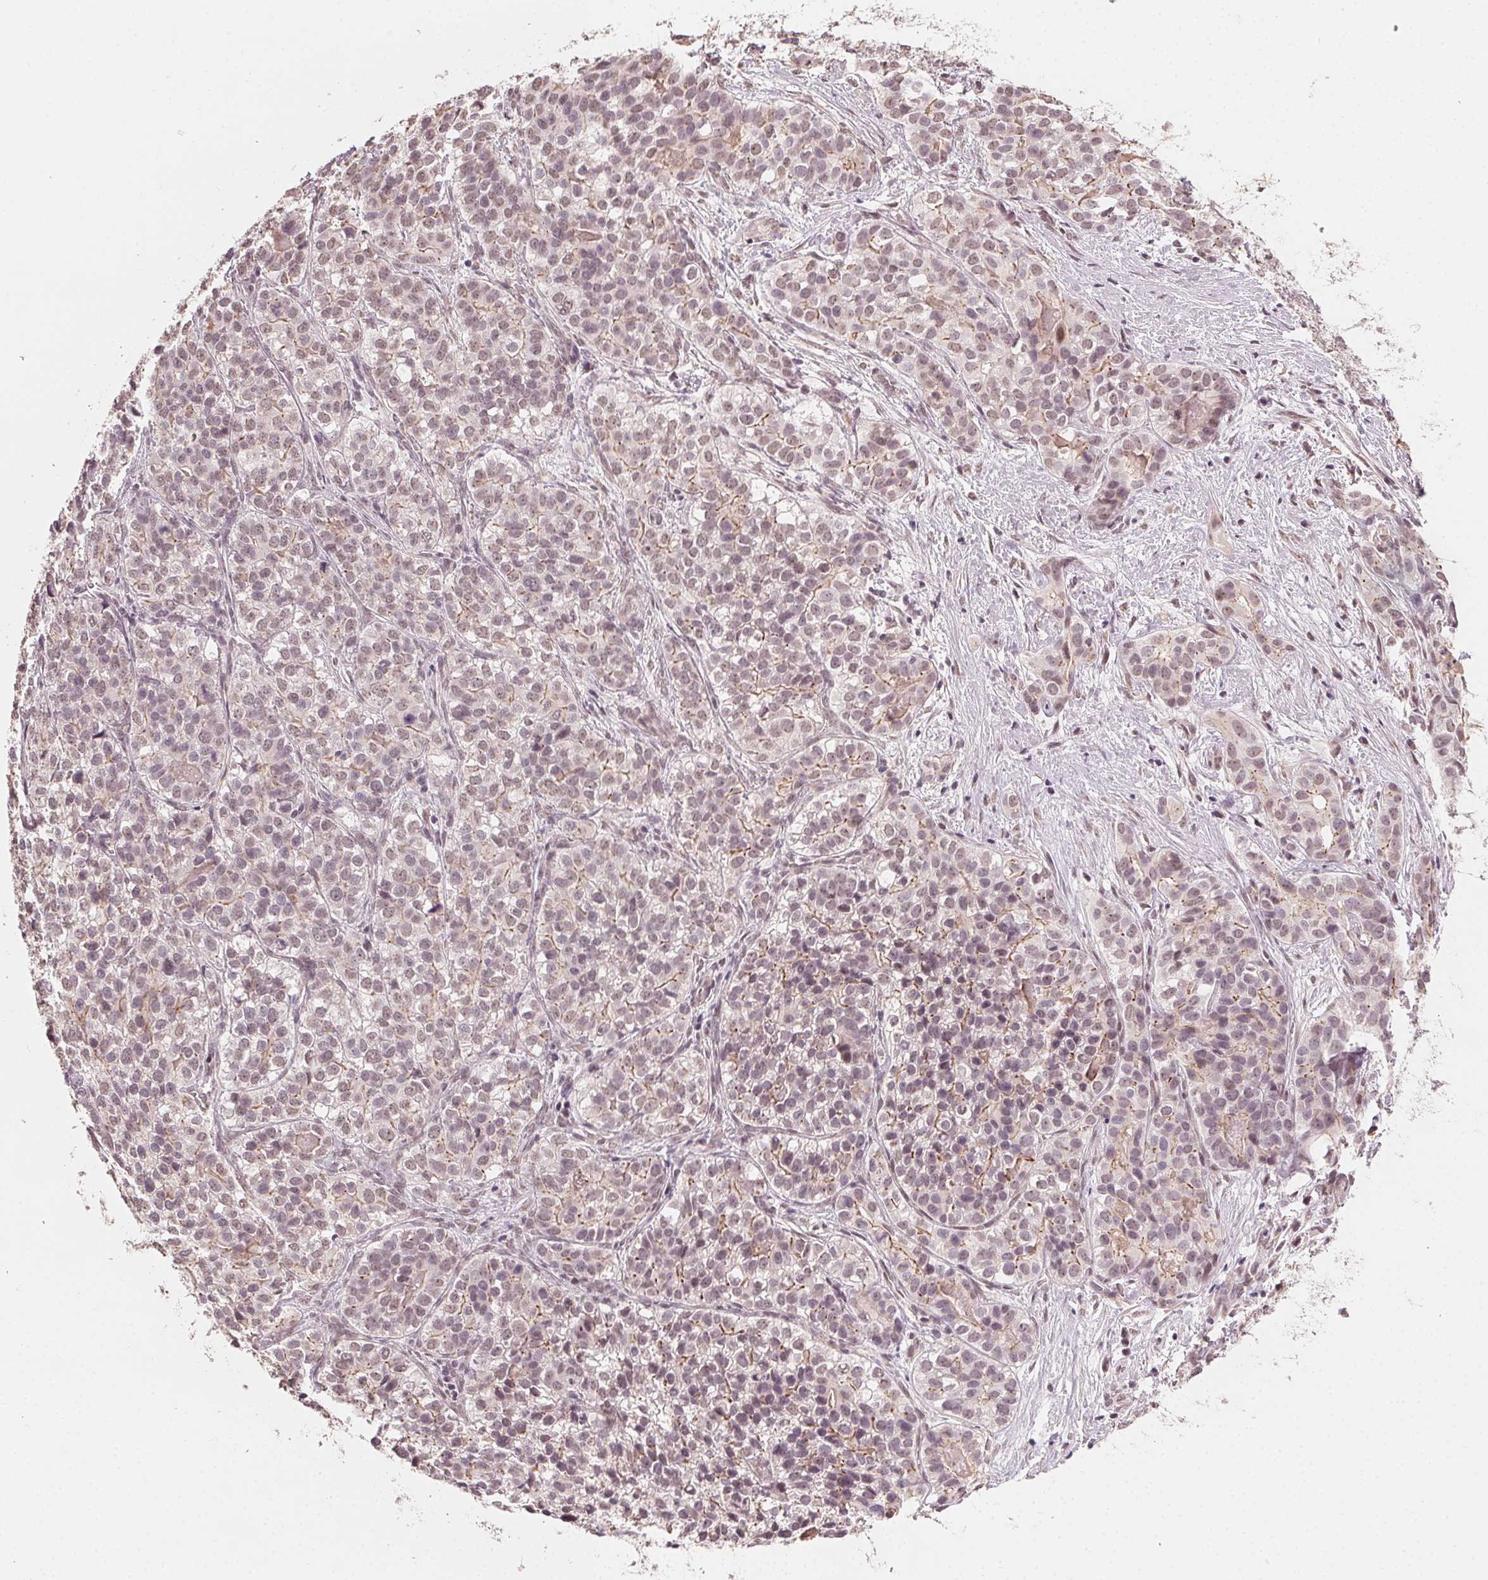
{"staining": {"intensity": "weak", "quantity": "25%-75%", "location": "nuclear"}, "tissue": "liver cancer", "cell_type": "Tumor cells", "image_type": "cancer", "snomed": [{"axis": "morphology", "description": "Cholangiocarcinoma"}, {"axis": "topography", "description": "Liver"}], "caption": "Immunohistochemical staining of human cholangiocarcinoma (liver) demonstrates weak nuclear protein positivity in approximately 25%-75% of tumor cells.", "gene": "TUB", "patient": {"sex": "male", "age": 56}}